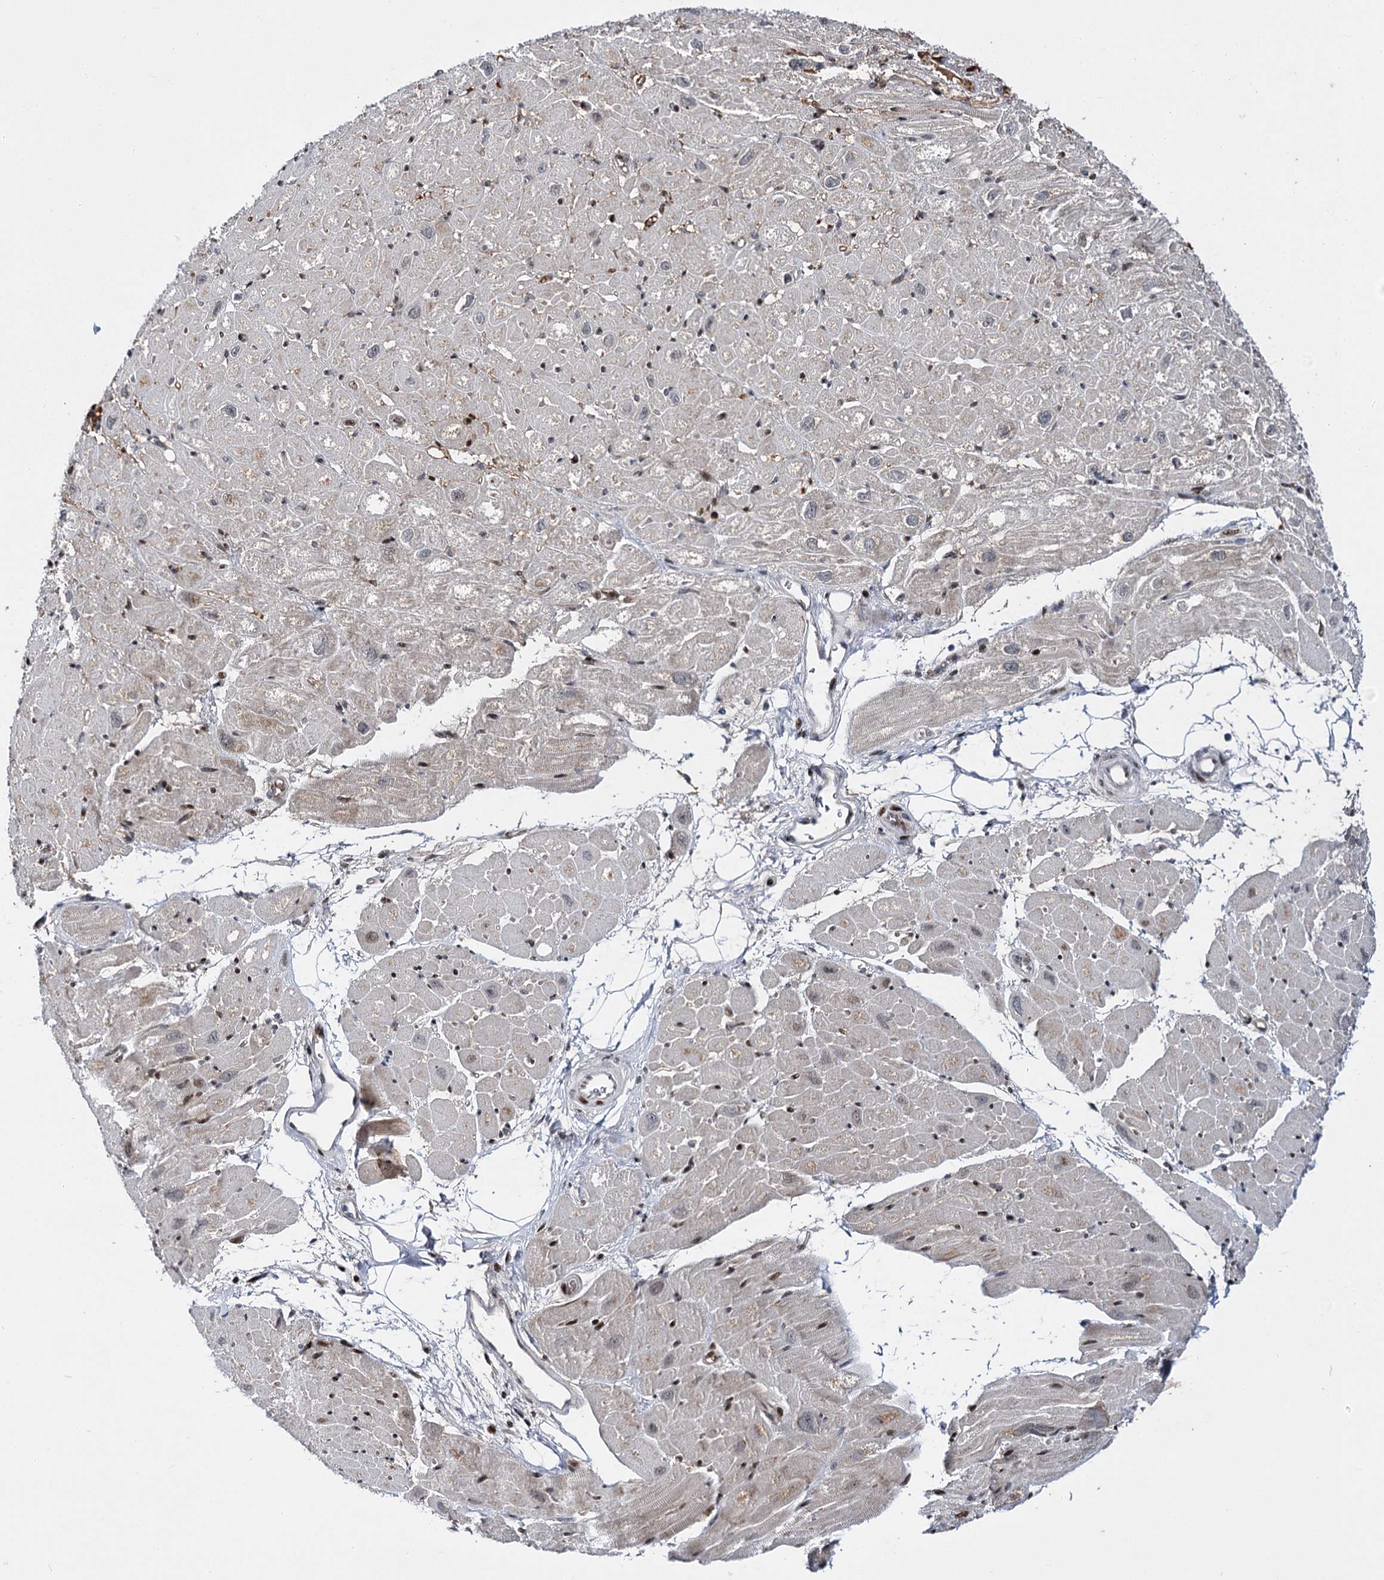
{"staining": {"intensity": "moderate", "quantity": "<25%", "location": "nuclear"}, "tissue": "heart muscle", "cell_type": "Cardiomyocytes", "image_type": "normal", "snomed": [{"axis": "morphology", "description": "Normal tissue, NOS"}, {"axis": "topography", "description": "Heart"}], "caption": "Immunohistochemical staining of benign human heart muscle shows low levels of moderate nuclear expression in about <25% of cardiomyocytes. (Brightfield microscopy of DAB IHC at high magnification).", "gene": "ITFG2", "patient": {"sex": "male", "age": 50}}